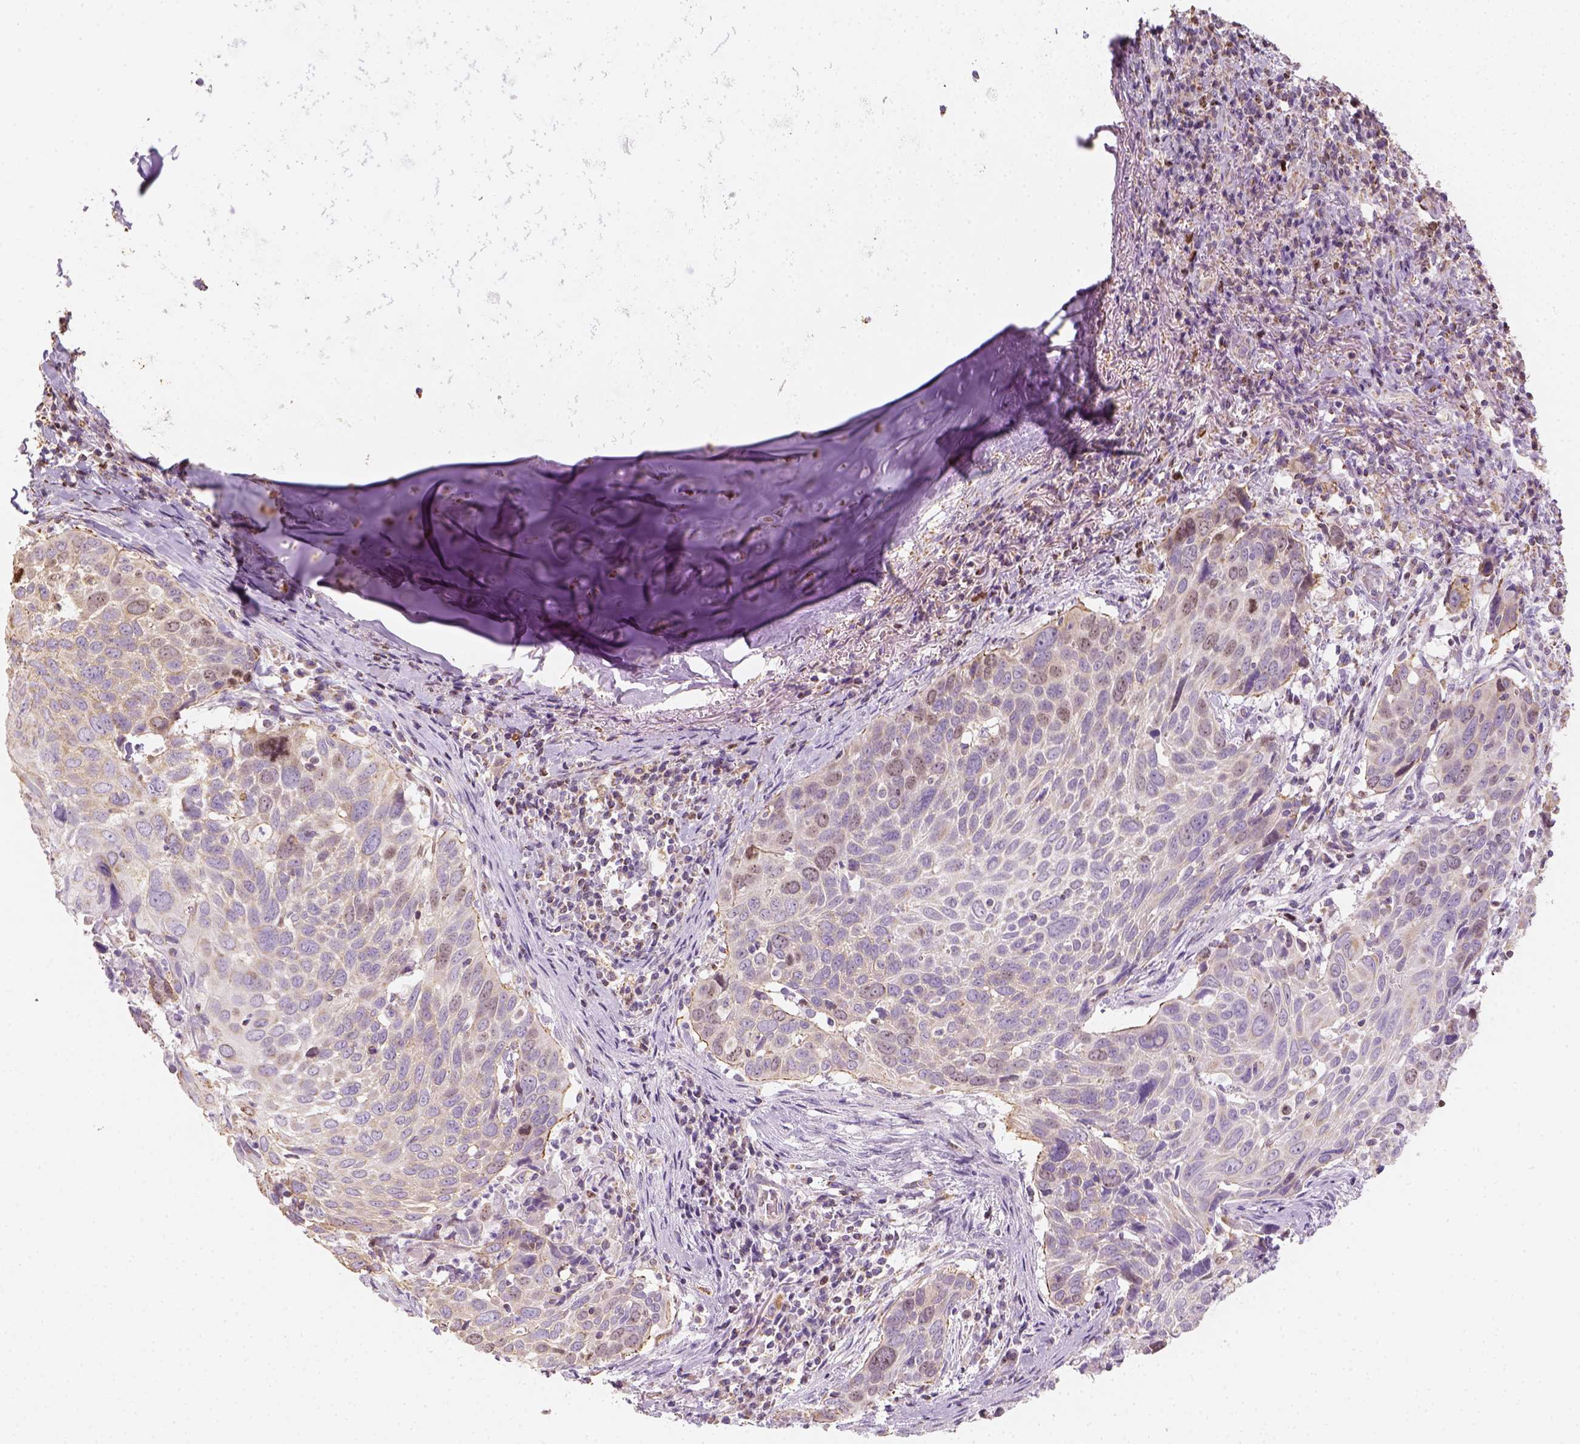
{"staining": {"intensity": "weak", "quantity": ">75%", "location": "cytoplasmic/membranous"}, "tissue": "lung cancer", "cell_type": "Tumor cells", "image_type": "cancer", "snomed": [{"axis": "morphology", "description": "Squamous cell carcinoma, NOS"}, {"axis": "topography", "description": "Lung"}], "caption": "Protein staining displays weak cytoplasmic/membranous expression in approximately >75% of tumor cells in squamous cell carcinoma (lung). (DAB (3,3'-diaminobenzidine) = brown stain, brightfield microscopy at high magnification).", "gene": "LCA5", "patient": {"sex": "male", "age": 57}}